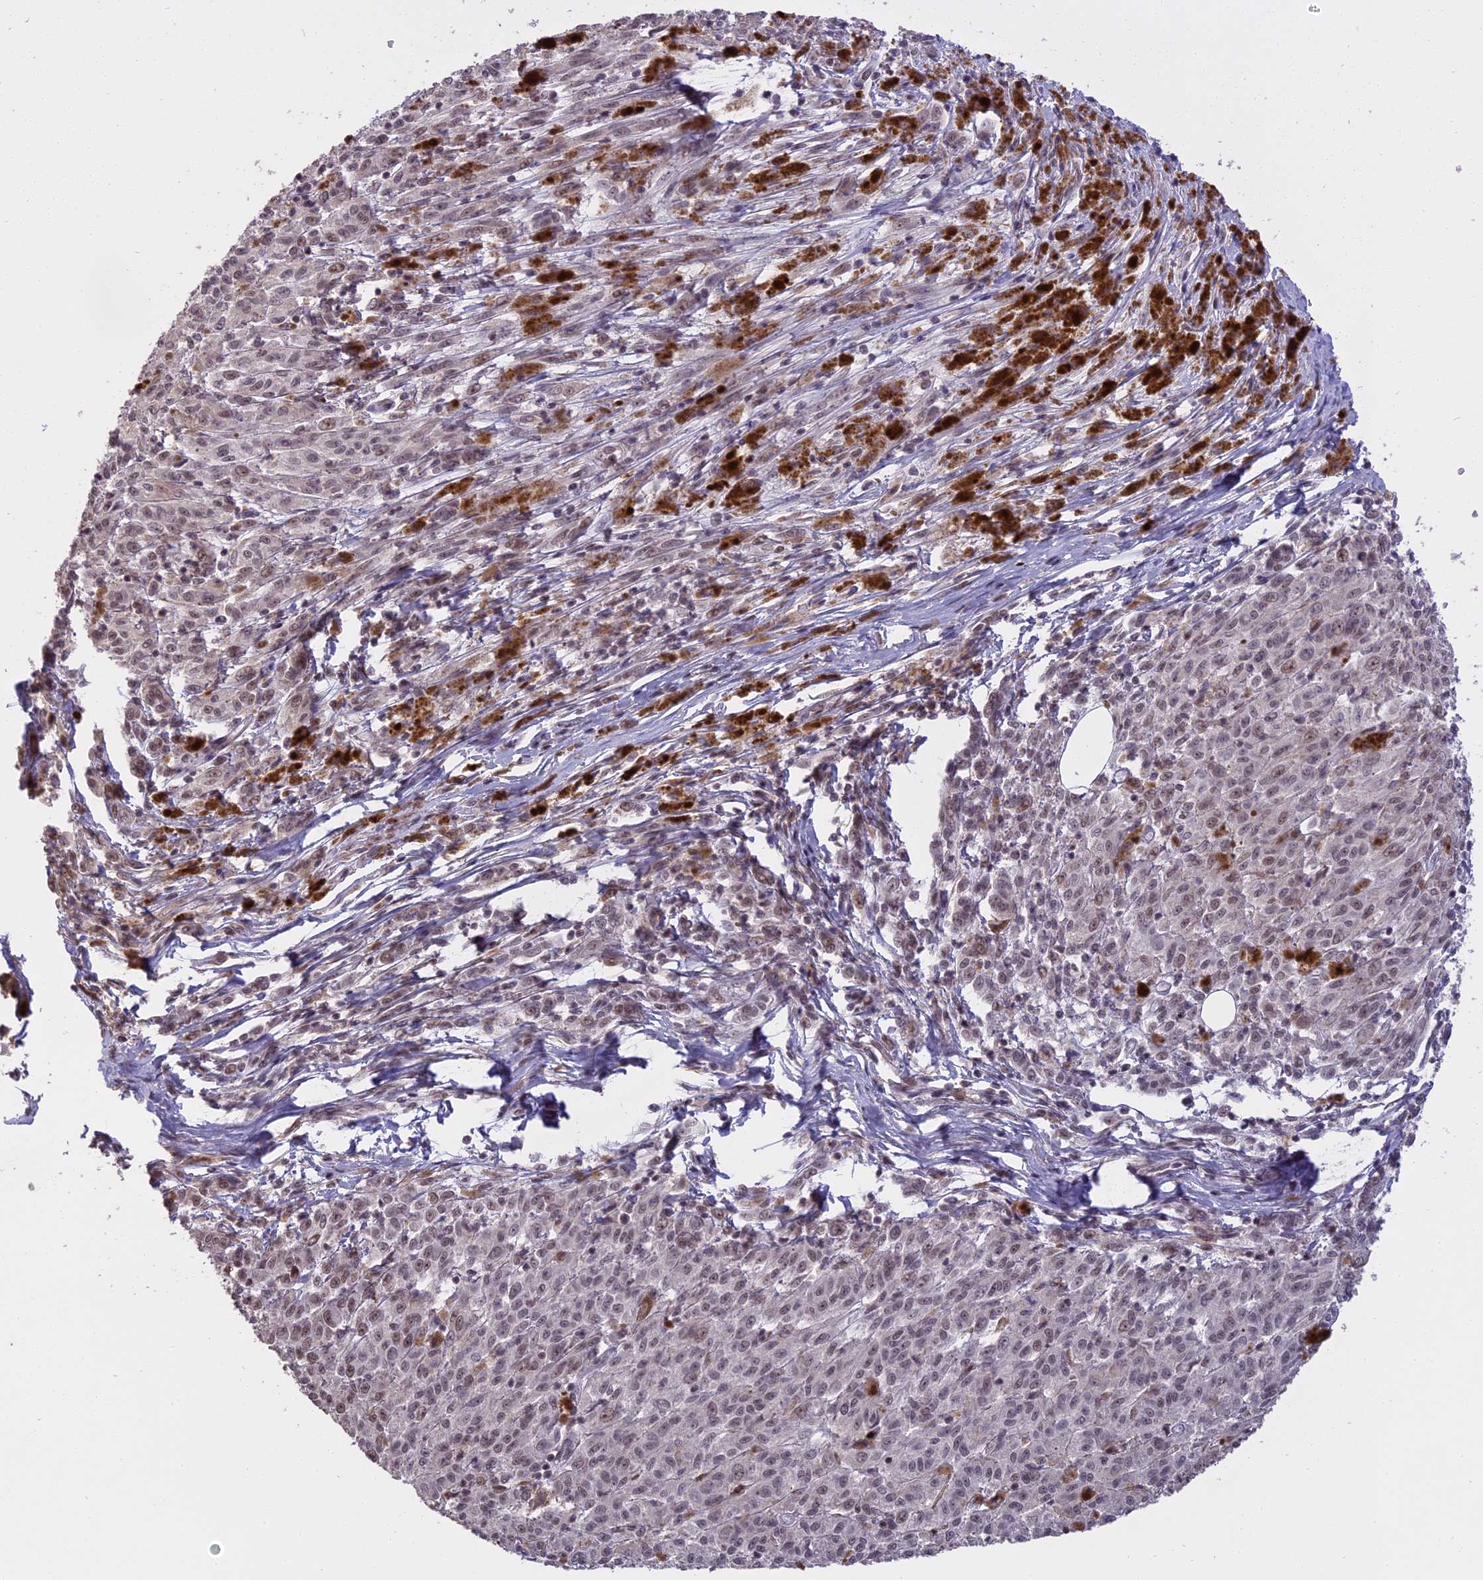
{"staining": {"intensity": "moderate", "quantity": ">75%", "location": "nuclear"}, "tissue": "melanoma", "cell_type": "Tumor cells", "image_type": "cancer", "snomed": [{"axis": "morphology", "description": "Malignant melanoma, NOS"}, {"axis": "topography", "description": "Skin"}], "caption": "DAB immunohistochemical staining of melanoma shows moderate nuclear protein expression in approximately >75% of tumor cells.", "gene": "TIGD7", "patient": {"sex": "female", "age": 52}}